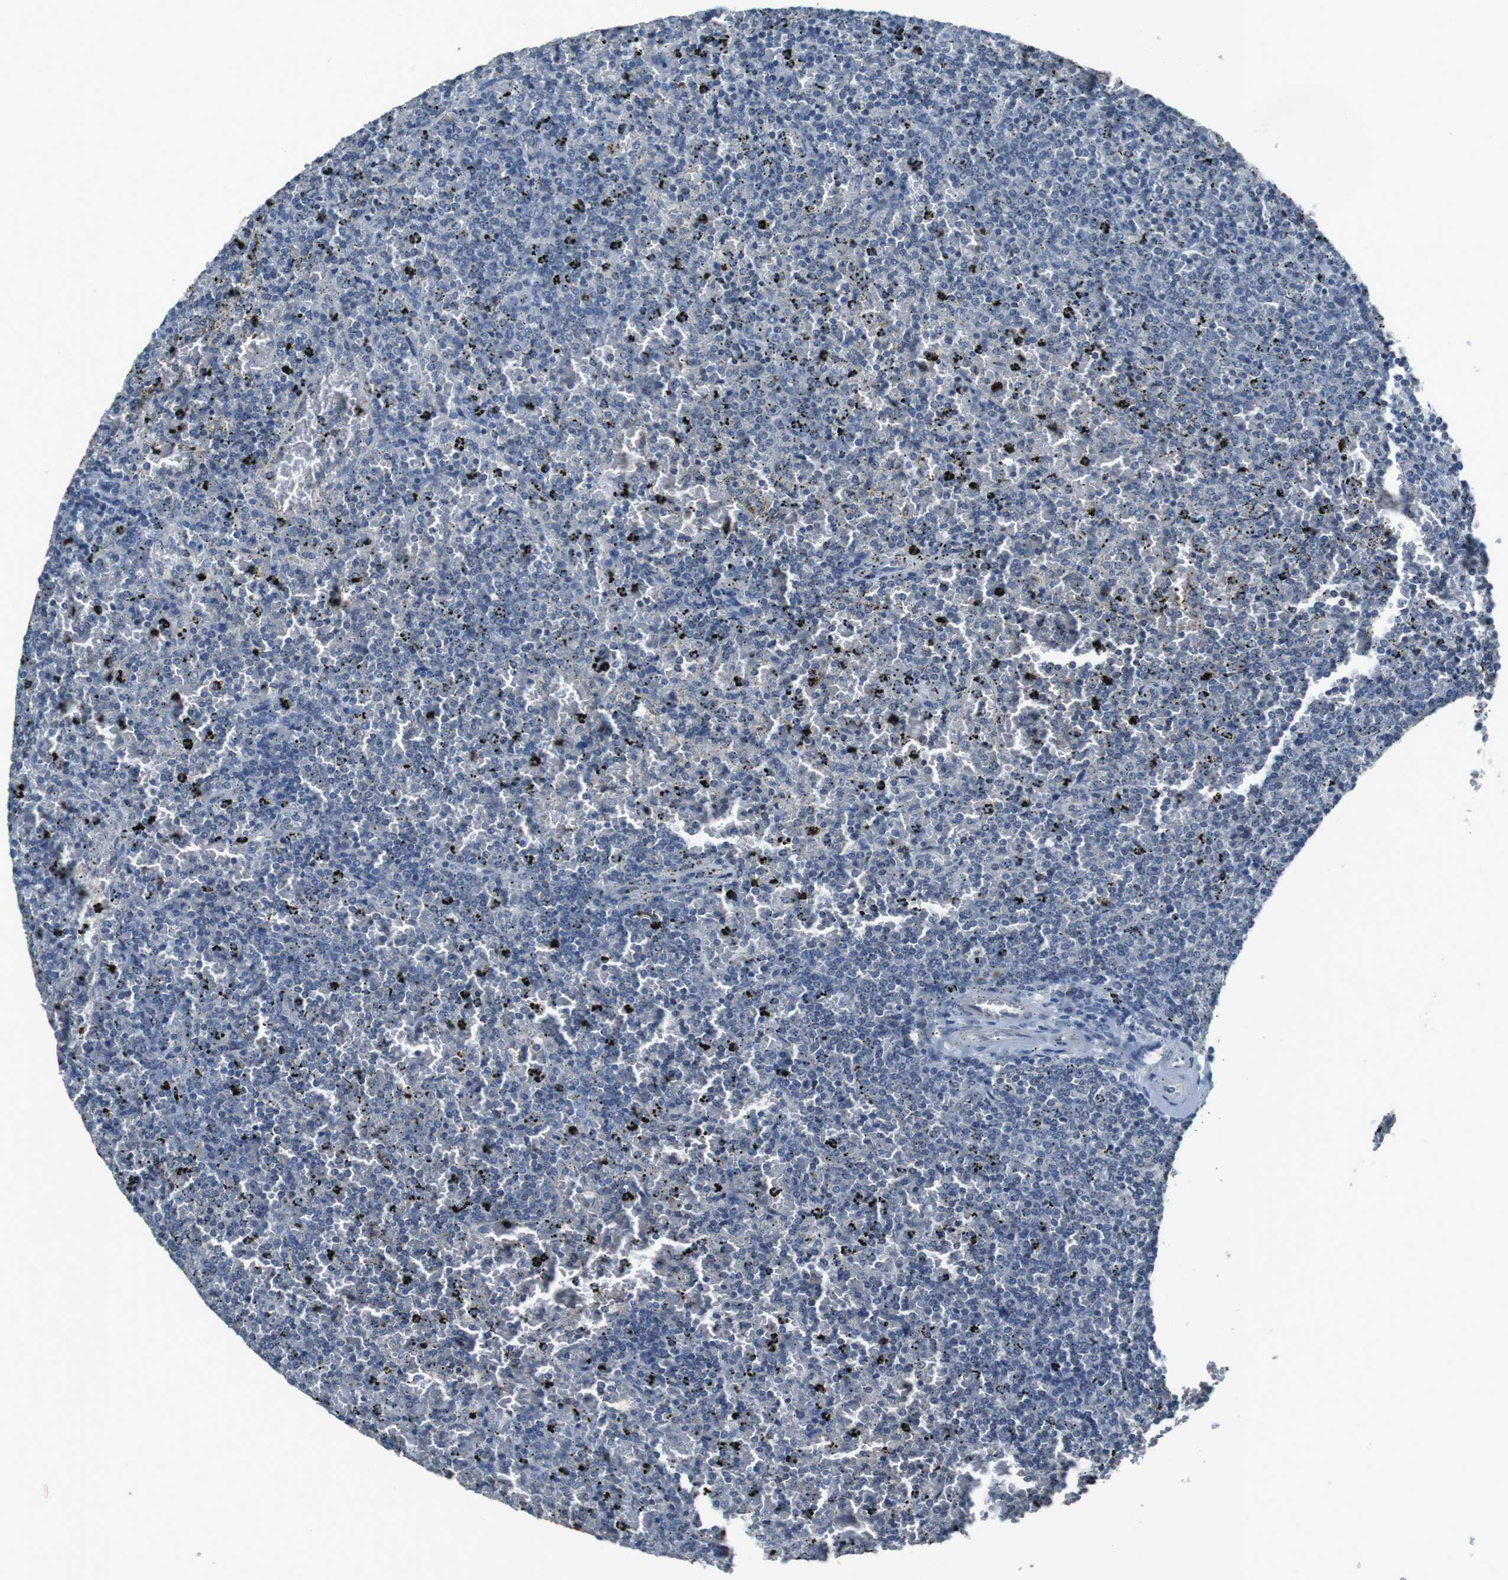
{"staining": {"intensity": "negative", "quantity": "none", "location": "none"}, "tissue": "lymphoma", "cell_type": "Tumor cells", "image_type": "cancer", "snomed": [{"axis": "morphology", "description": "Malignant lymphoma, non-Hodgkin's type, Low grade"}, {"axis": "topography", "description": "Spleen"}], "caption": "Immunohistochemistry (IHC) photomicrograph of neoplastic tissue: human malignant lymphoma, non-Hodgkin's type (low-grade) stained with DAB (3,3'-diaminobenzidine) demonstrates no significant protein positivity in tumor cells.", "gene": "CLDN7", "patient": {"sex": "female", "age": 77}}